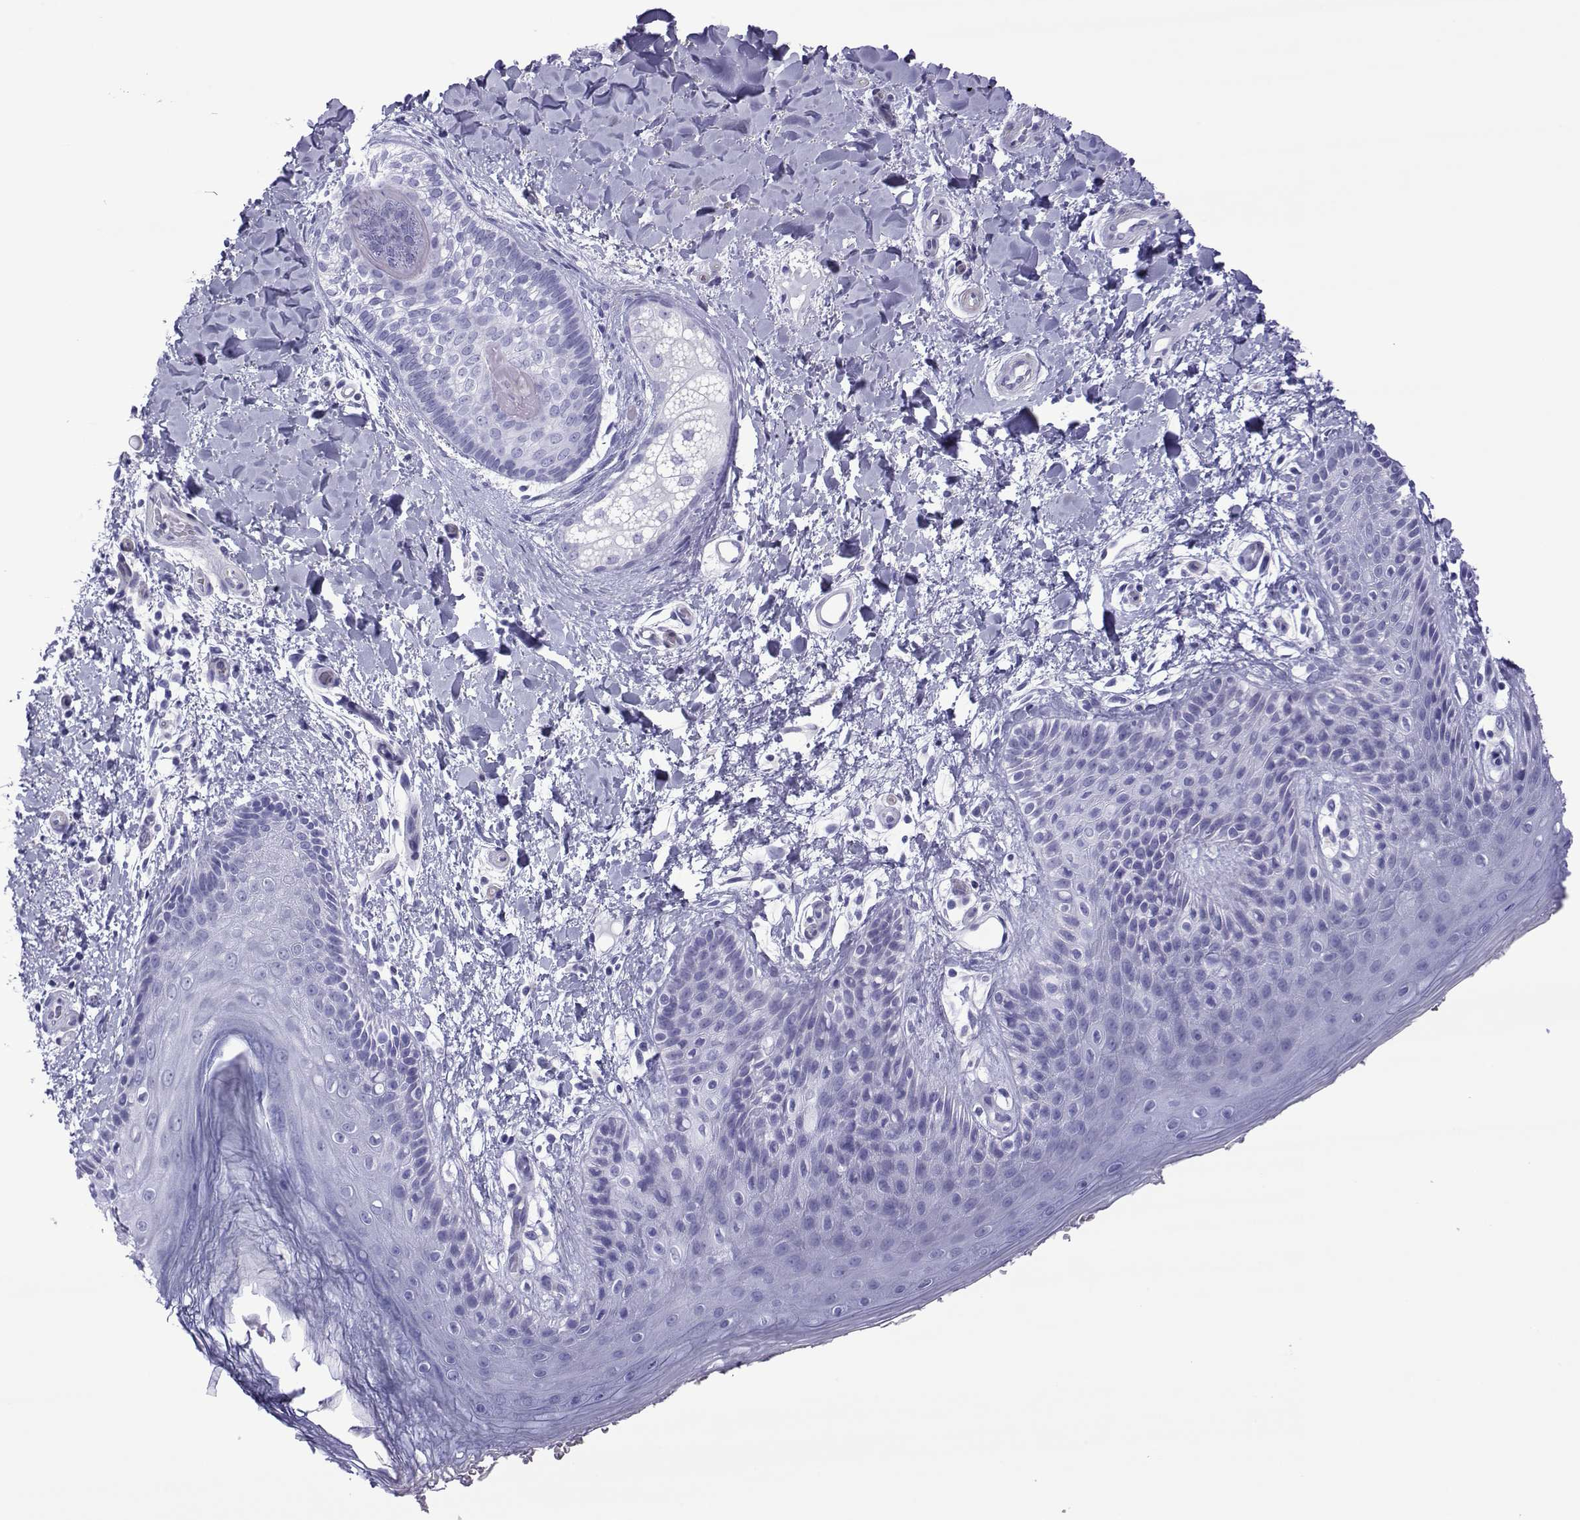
{"staining": {"intensity": "negative", "quantity": "none", "location": "none"}, "tissue": "skin", "cell_type": "Epidermal cells", "image_type": "normal", "snomed": [{"axis": "morphology", "description": "Normal tissue, NOS"}, {"axis": "topography", "description": "Anal"}], "caption": "This histopathology image is of benign skin stained with IHC to label a protein in brown with the nuclei are counter-stained blue. There is no expression in epidermal cells.", "gene": "SPANXA1", "patient": {"sex": "male", "age": 36}}